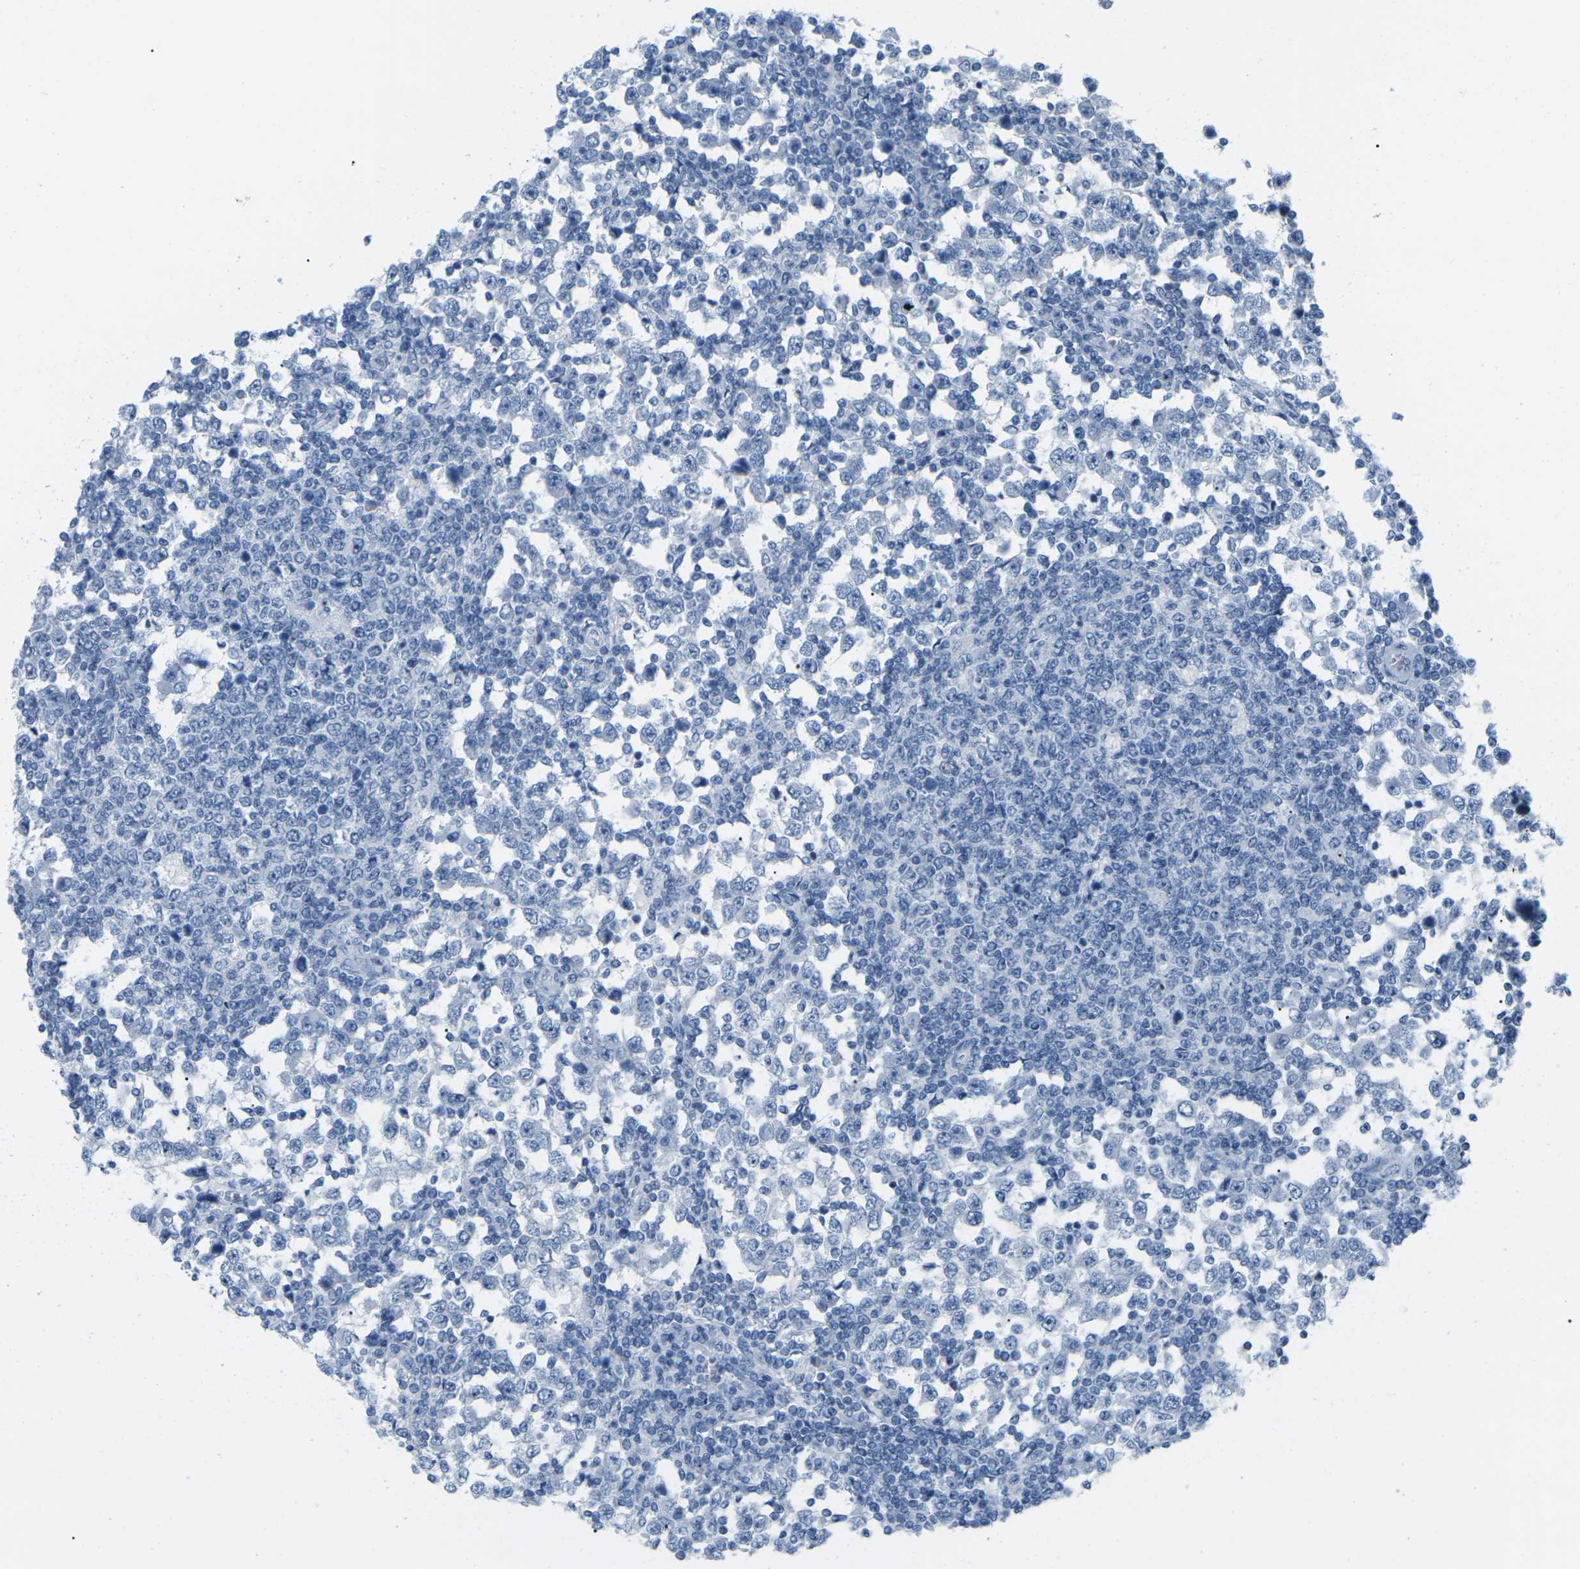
{"staining": {"intensity": "negative", "quantity": "none", "location": "none"}, "tissue": "testis cancer", "cell_type": "Tumor cells", "image_type": "cancer", "snomed": [{"axis": "morphology", "description": "Seminoma, NOS"}, {"axis": "topography", "description": "Testis"}], "caption": "Photomicrograph shows no protein positivity in tumor cells of testis seminoma tissue.", "gene": "SLC12A1", "patient": {"sex": "male", "age": 65}}